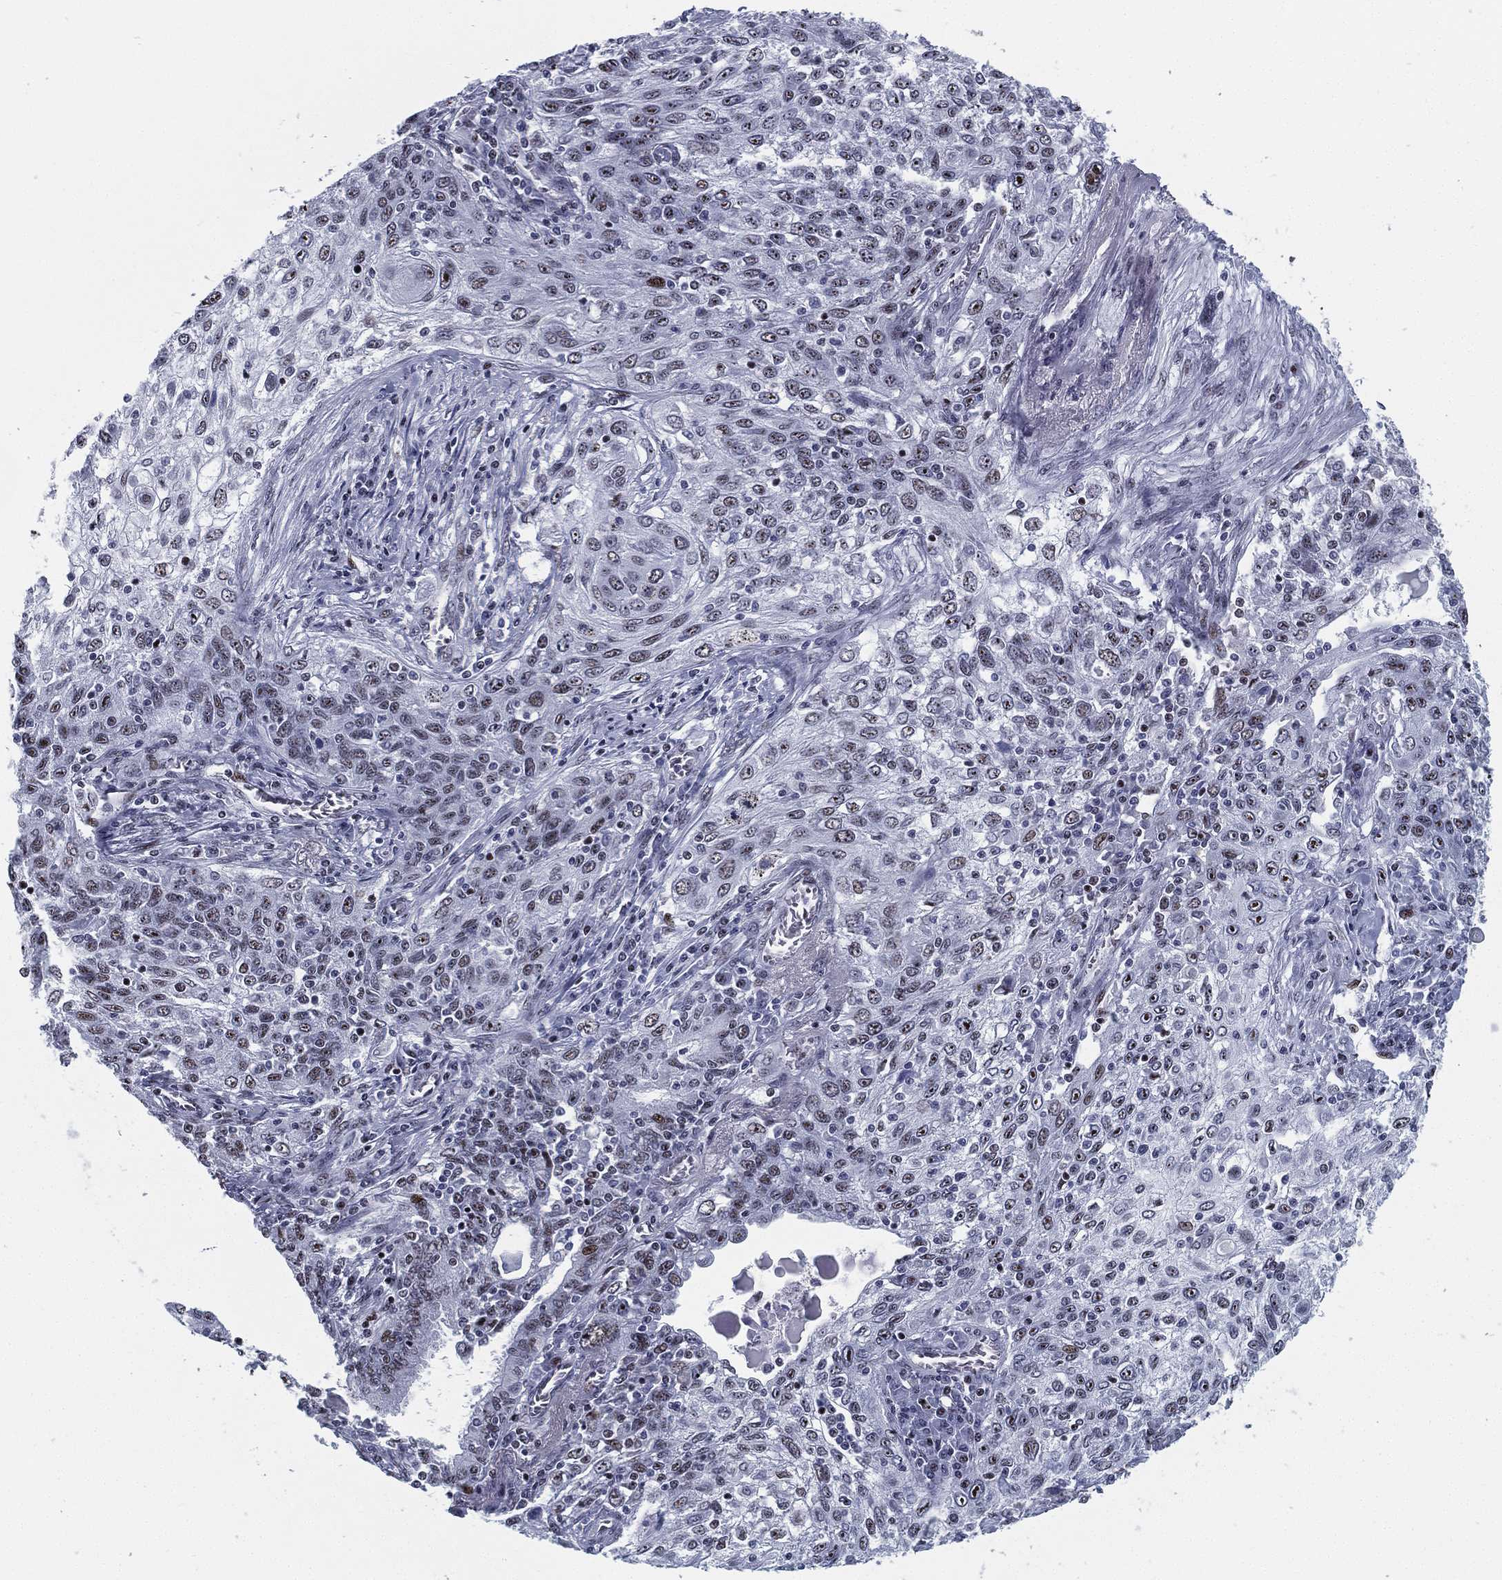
{"staining": {"intensity": "moderate", "quantity": "<25%", "location": "nuclear"}, "tissue": "lung cancer", "cell_type": "Tumor cells", "image_type": "cancer", "snomed": [{"axis": "morphology", "description": "Squamous cell carcinoma, NOS"}, {"axis": "topography", "description": "Lung"}], "caption": "A high-resolution micrograph shows immunohistochemistry (IHC) staining of squamous cell carcinoma (lung), which exhibits moderate nuclear expression in about <25% of tumor cells. (DAB (3,3'-diaminobenzidine) IHC, brown staining for protein, blue staining for nuclei).", "gene": "CYB561D2", "patient": {"sex": "female", "age": 69}}